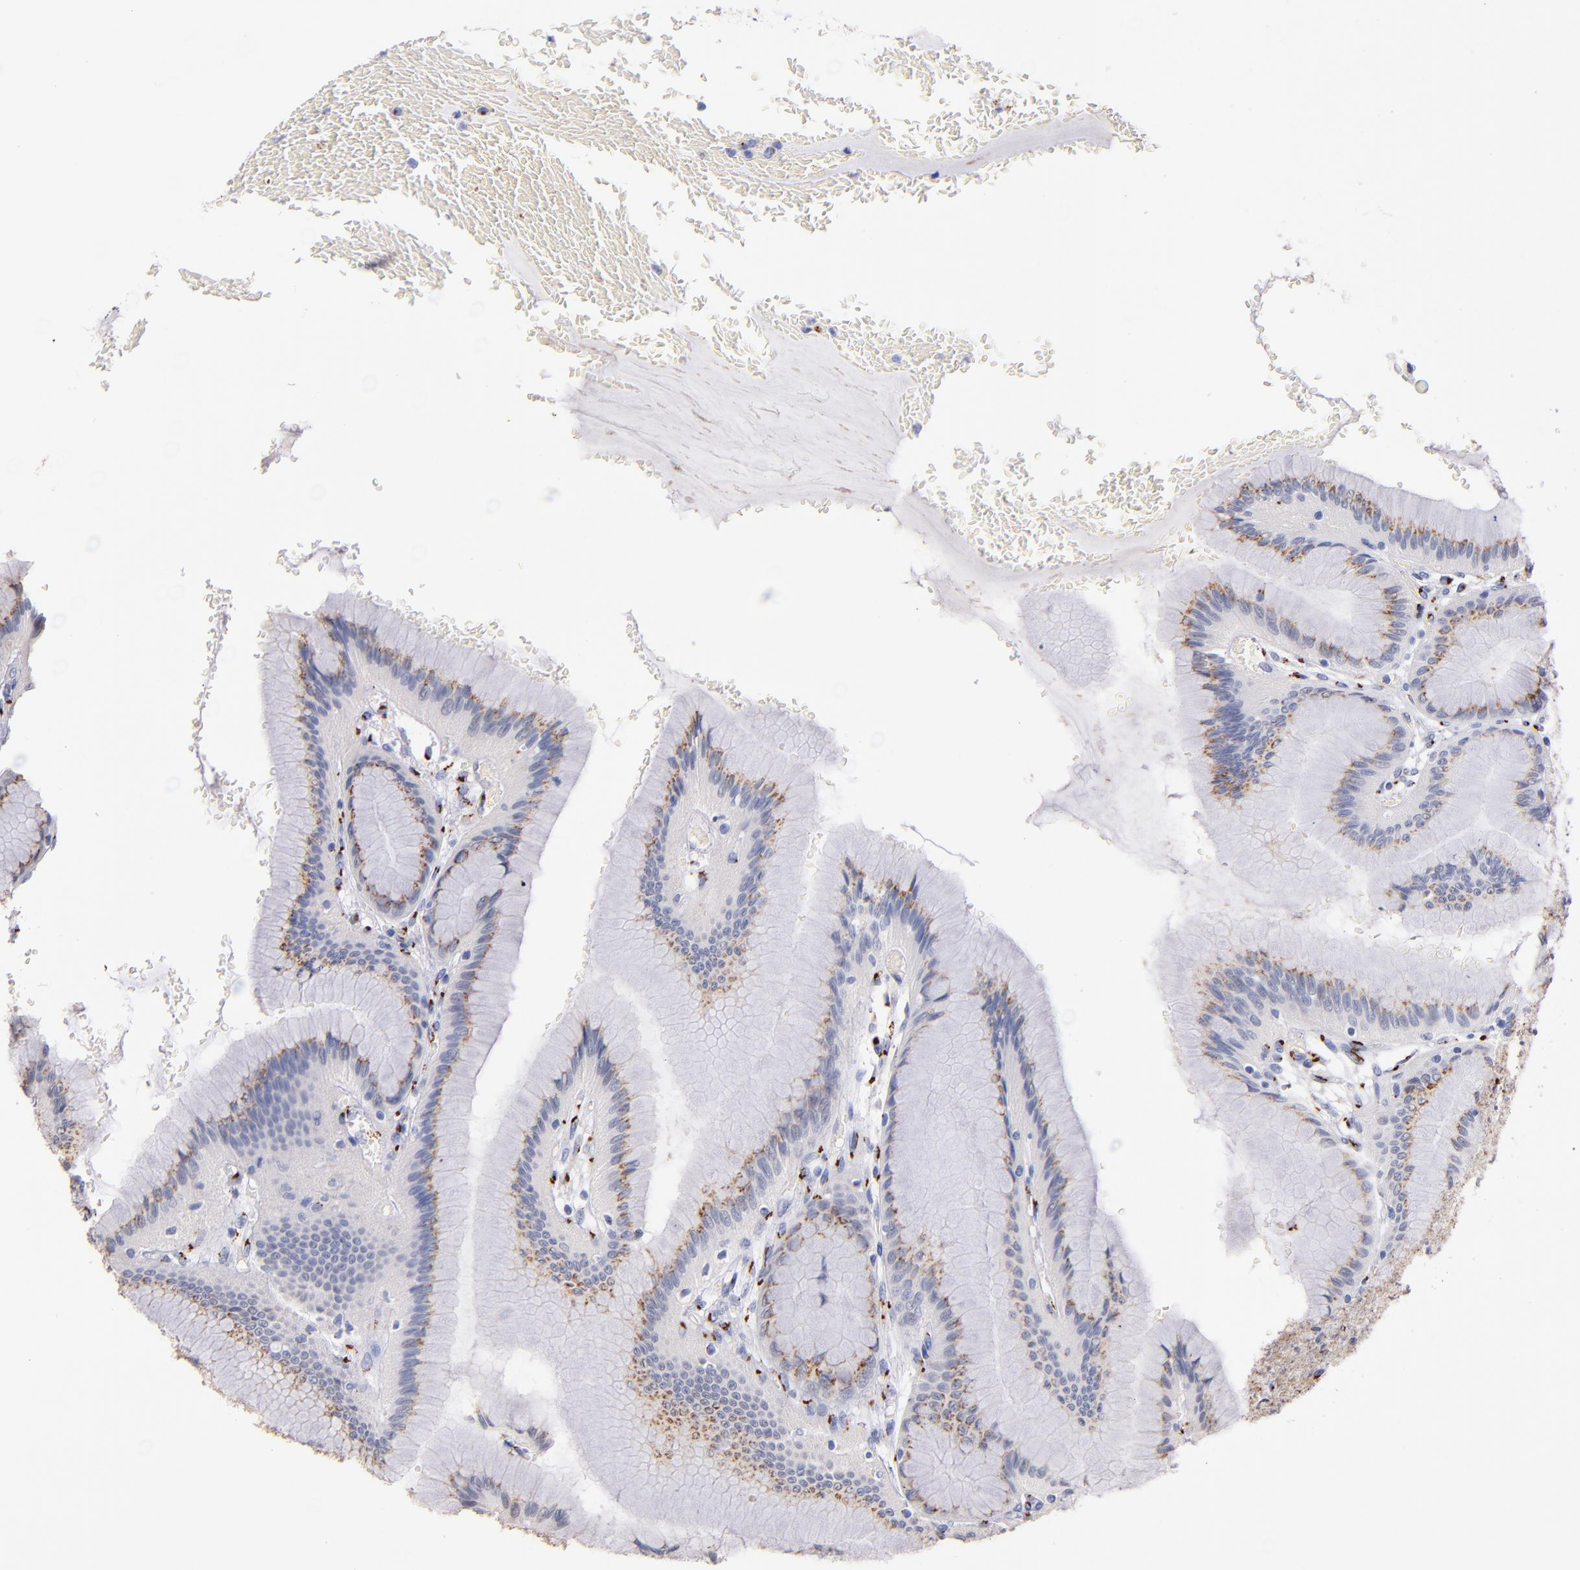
{"staining": {"intensity": "strong", "quantity": ">75%", "location": "cytoplasmic/membranous"}, "tissue": "stomach", "cell_type": "Glandular cells", "image_type": "normal", "snomed": [{"axis": "morphology", "description": "Normal tissue, NOS"}, {"axis": "morphology", "description": "Adenocarcinoma, NOS"}, {"axis": "topography", "description": "Stomach"}, {"axis": "topography", "description": "Stomach, lower"}], "caption": "Immunohistochemistry staining of benign stomach, which reveals high levels of strong cytoplasmic/membranous positivity in about >75% of glandular cells indicating strong cytoplasmic/membranous protein staining. The staining was performed using DAB (brown) for protein detection and nuclei were counterstained in hematoxylin (blue).", "gene": "GOLIM4", "patient": {"sex": "female", "age": 65}}